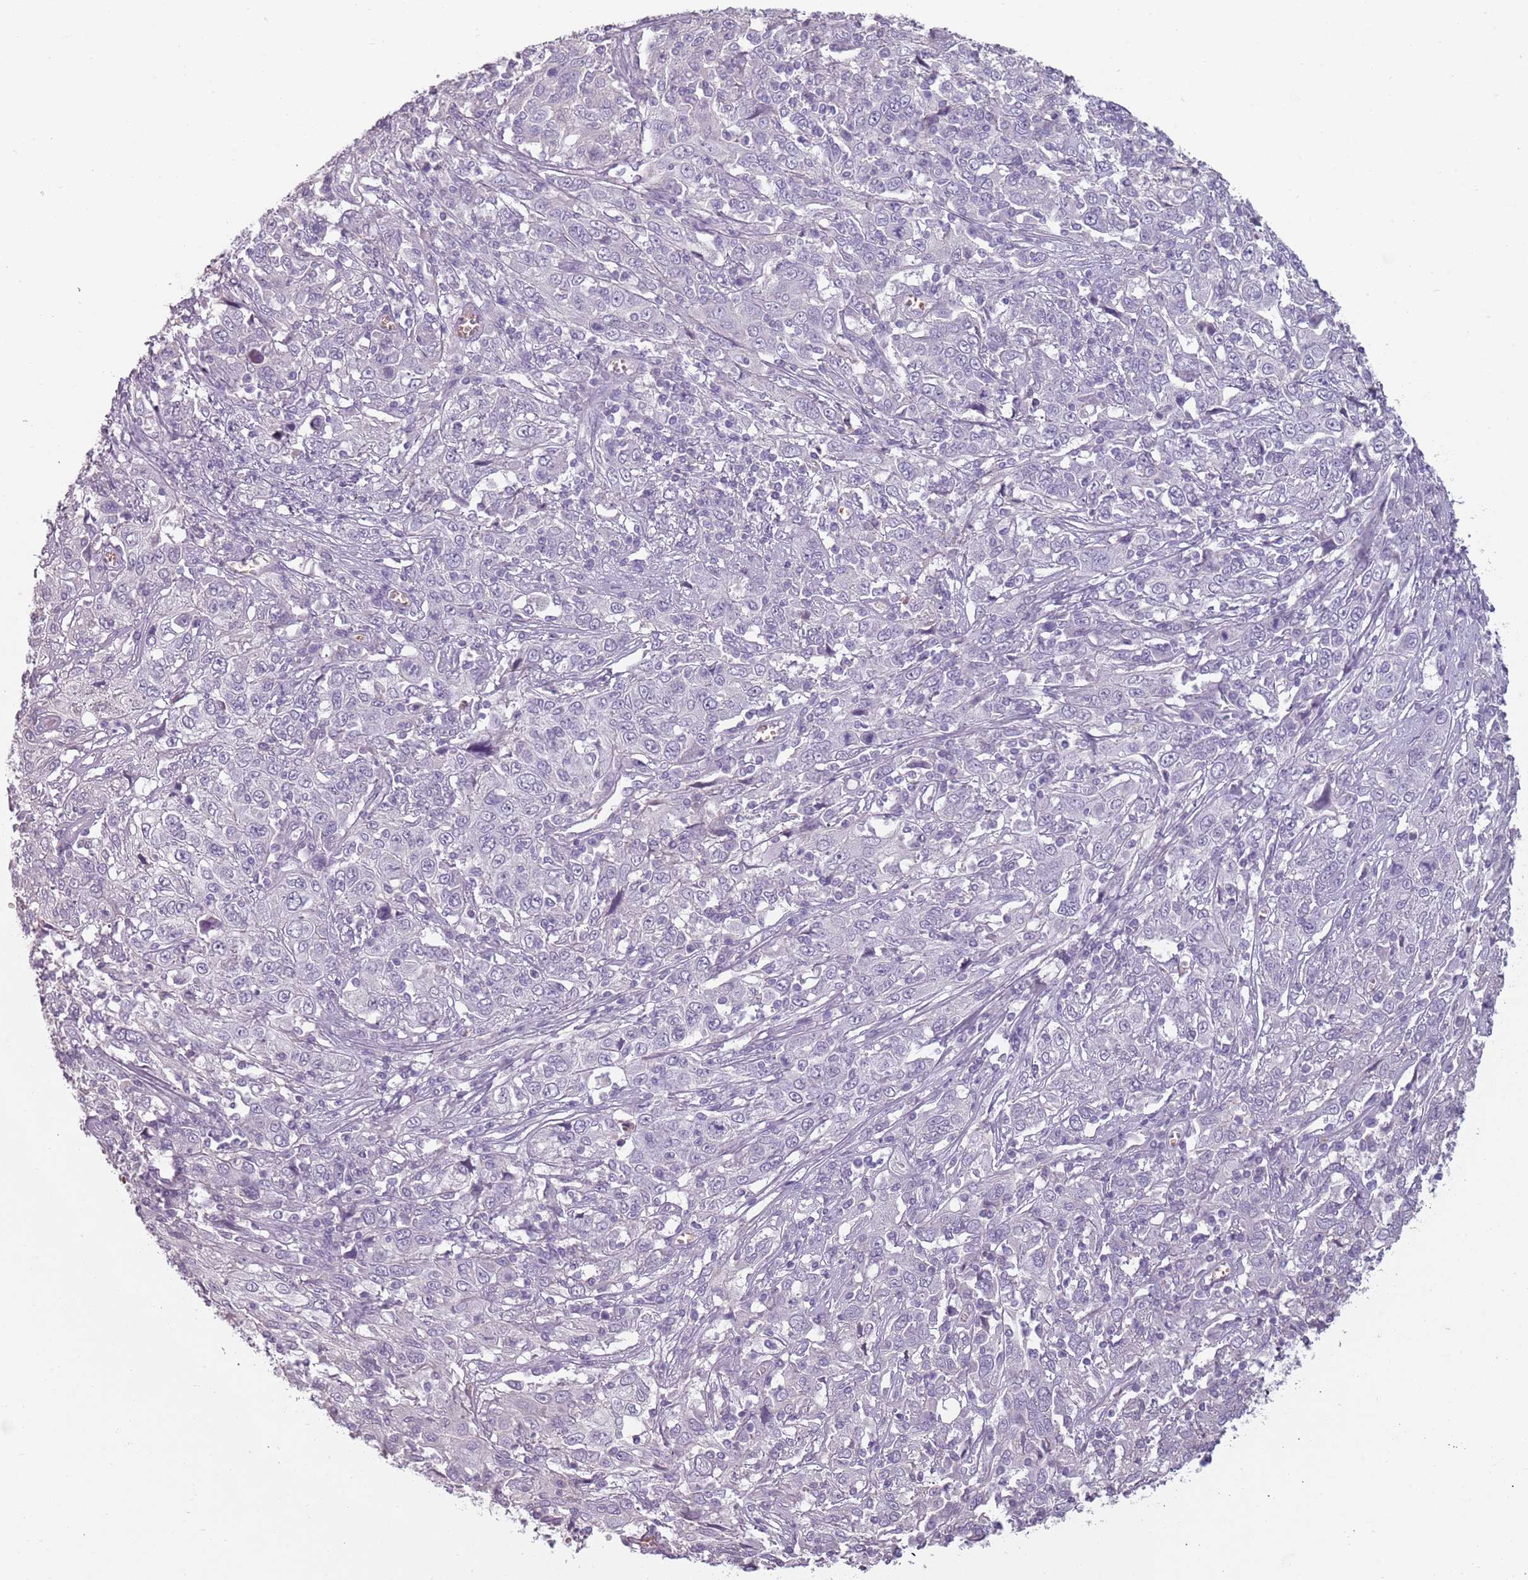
{"staining": {"intensity": "negative", "quantity": "none", "location": "none"}, "tissue": "cervical cancer", "cell_type": "Tumor cells", "image_type": "cancer", "snomed": [{"axis": "morphology", "description": "Squamous cell carcinoma, NOS"}, {"axis": "topography", "description": "Cervix"}], "caption": "Protein analysis of cervical squamous cell carcinoma shows no significant staining in tumor cells.", "gene": "PIEZO1", "patient": {"sex": "female", "age": 46}}